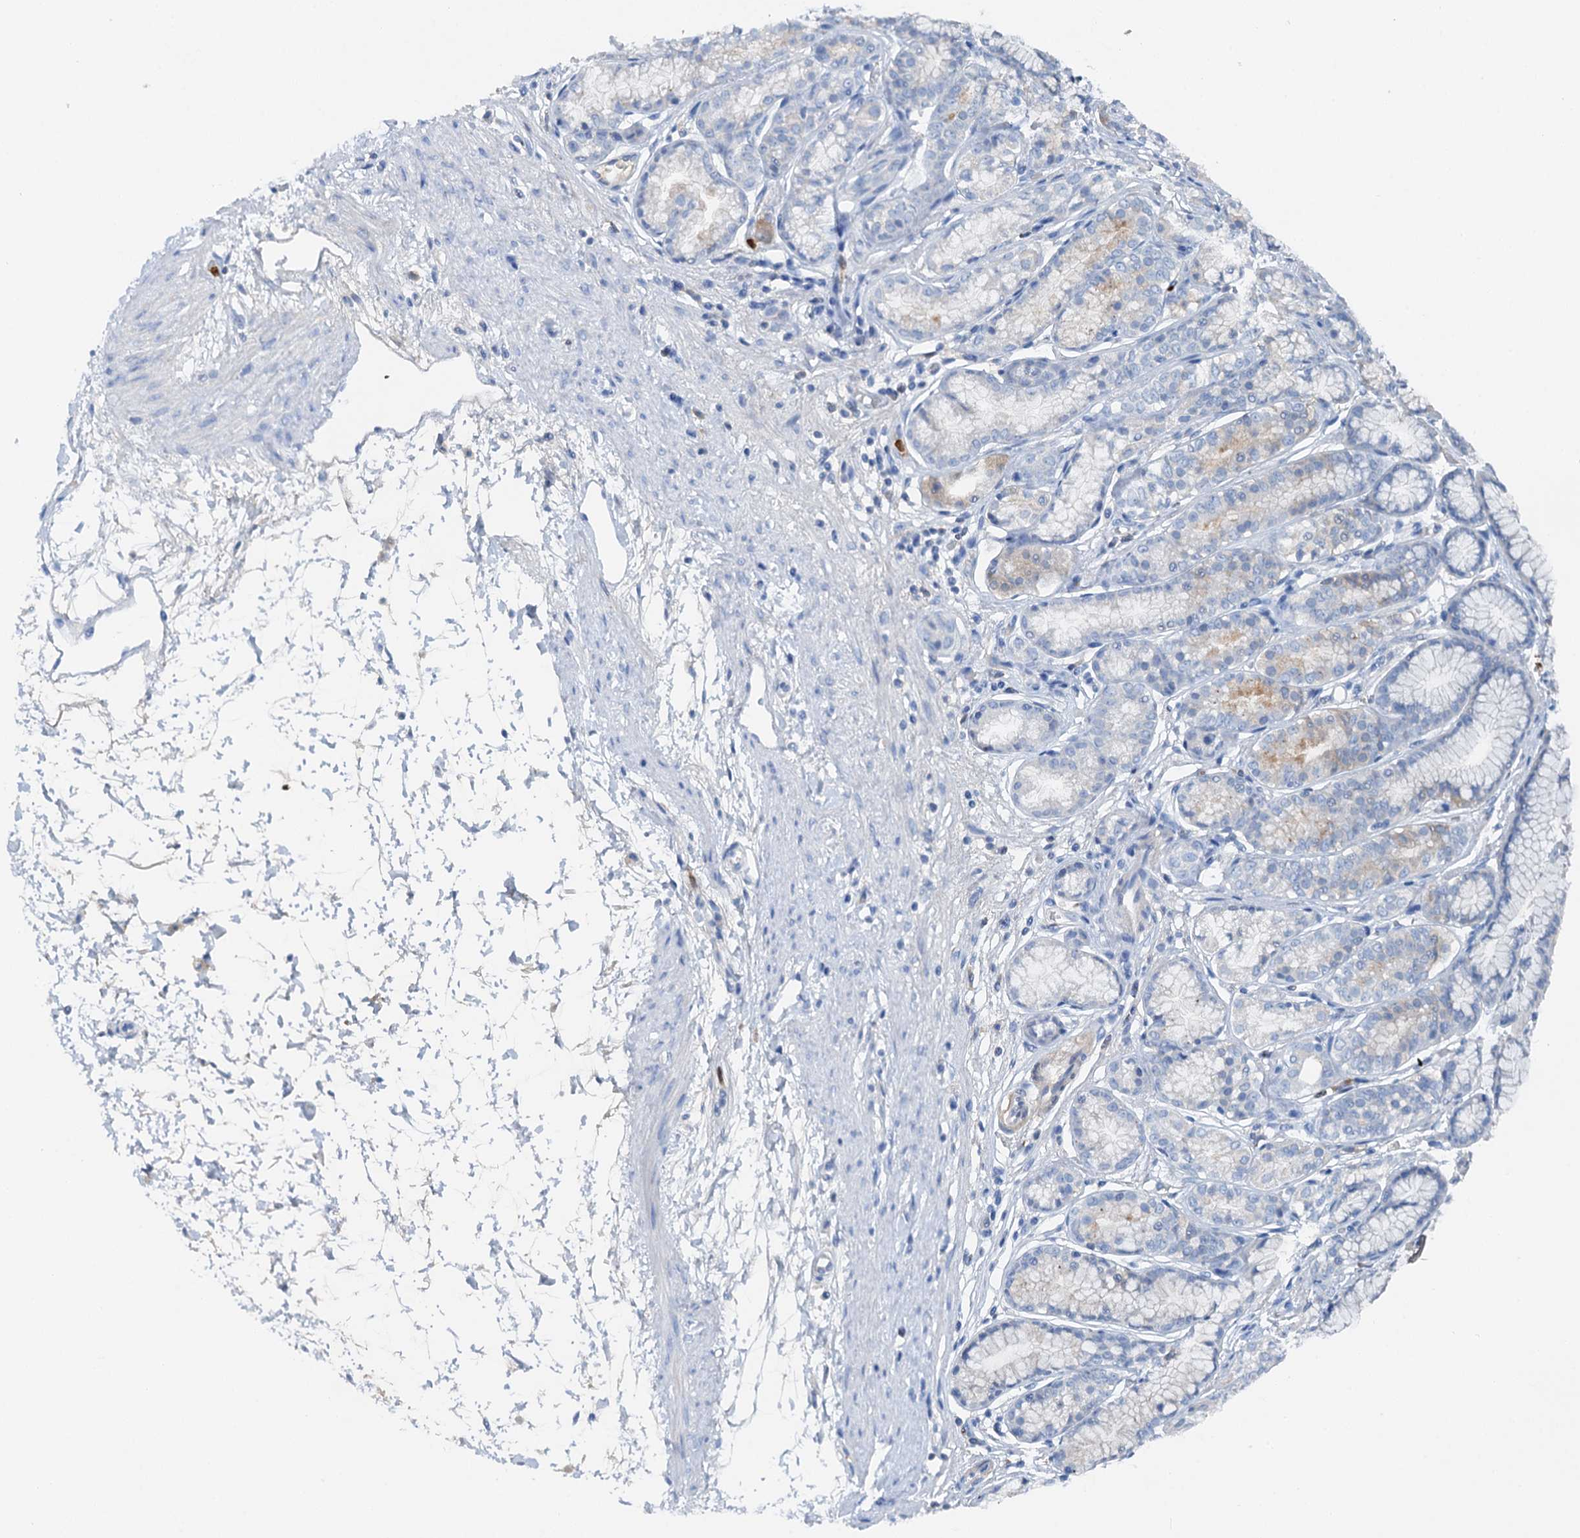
{"staining": {"intensity": "weak", "quantity": "<25%", "location": "cytoplasmic/membranous"}, "tissue": "stomach", "cell_type": "Glandular cells", "image_type": "normal", "snomed": [{"axis": "morphology", "description": "Normal tissue, NOS"}, {"axis": "morphology", "description": "Adenocarcinoma, NOS"}, {"axis": "morphology", "description": "Adenocarcinoma, High grade"}, {"axis": "topography", "description": "Stomach, upper"}, {"axis": "topography", "description": "Stomach"}], "caption": "Immunohistochemistry photomicrograph of benign human stomach stained for a protein (brown), which shows no positivity in glandular cells.", "gene": "OTOA", "patient": {"sex": "female", "age": 65}}